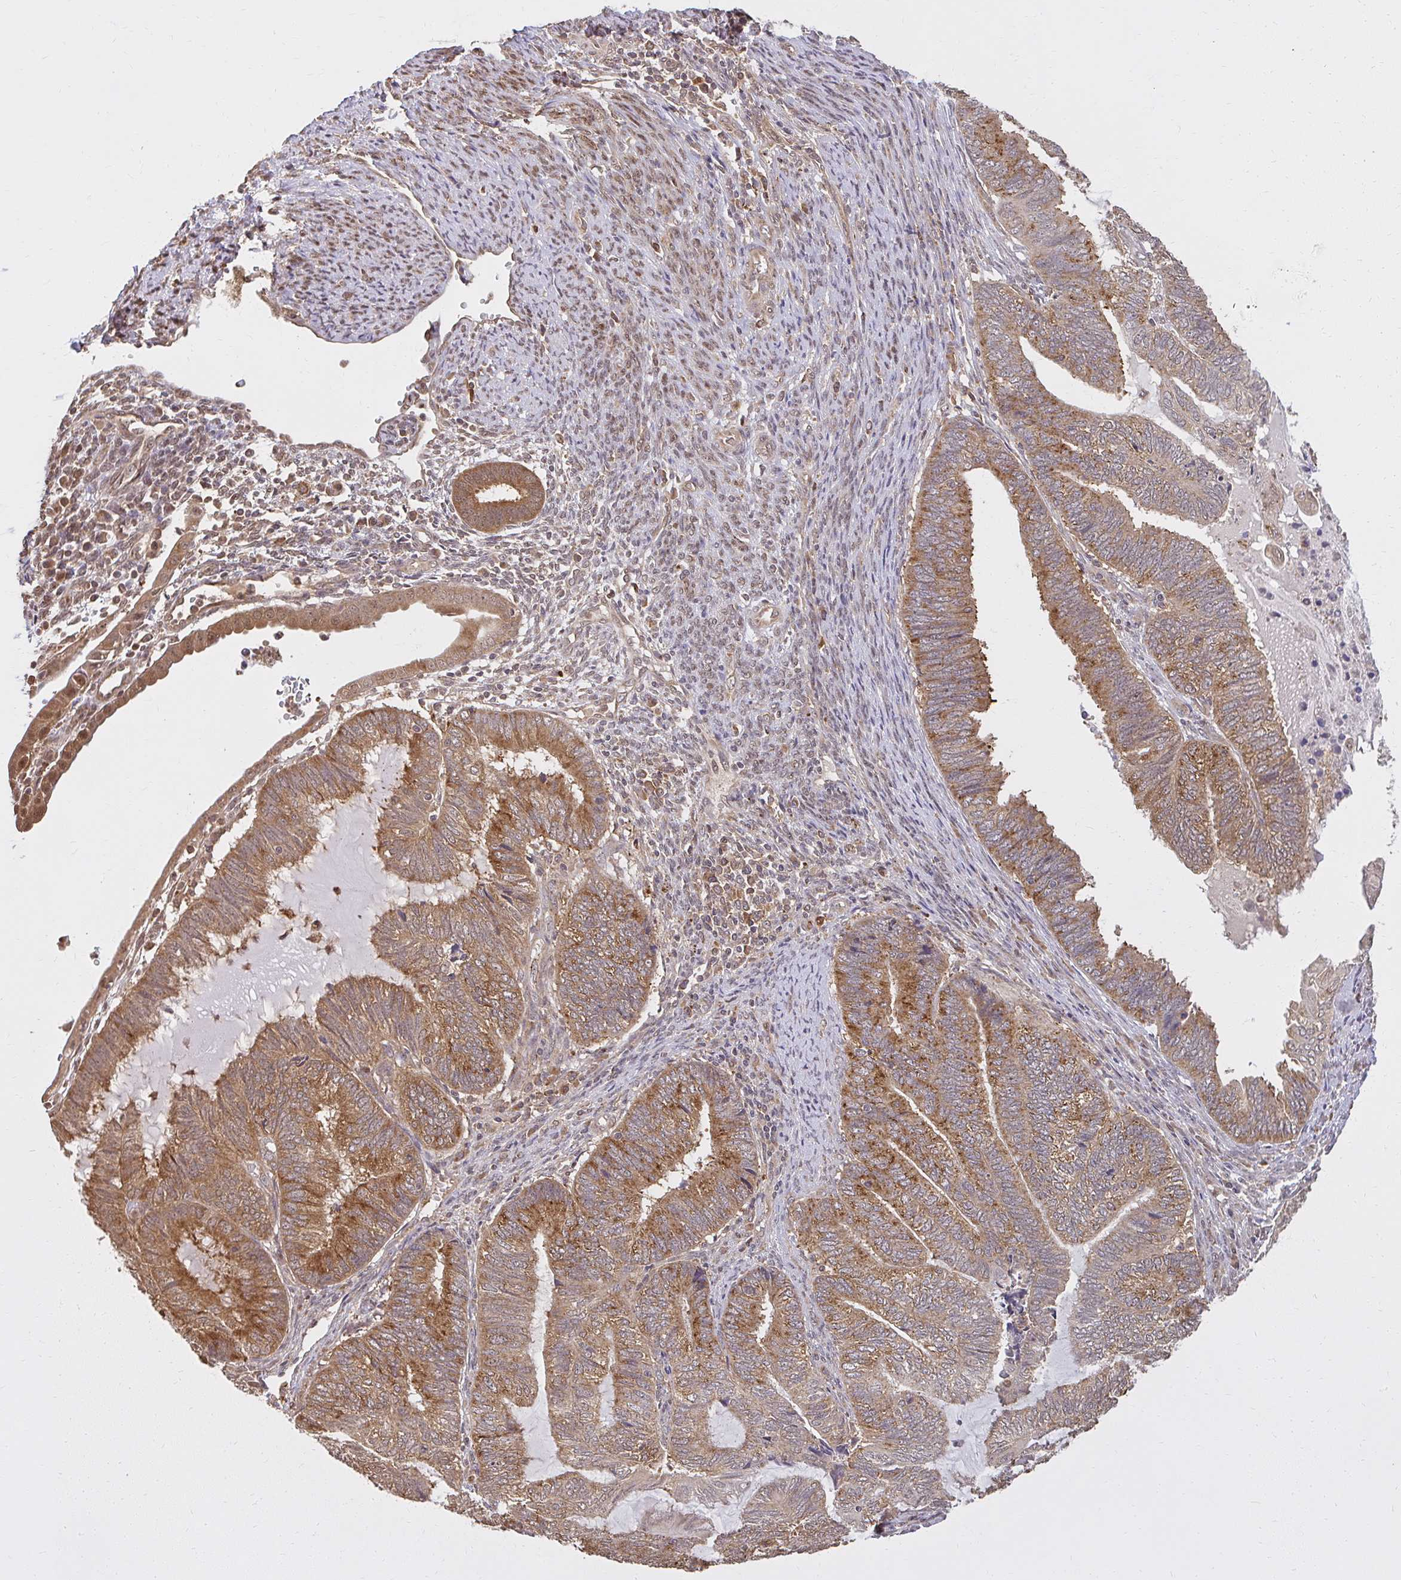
{"staining": {"intensity": "moderate", "quantity": ">75%", "location": "cytoplasmic/membranous"}, "tissue": "endometrial cancer", "cell_type": "Tumor cells", "image_type": "cancer", "snomed": [{"axis": "morphology", "description": "Adenocarcinoma, NOS"}, {"axis": "topography", "description": "Uterus"}, {"axis": "topography", "description": "Endometrium"}], "caption": "Tumor cells demonstrate medium levels of moderate cytoplasmic/membranous expression in approximately >75% of cells in endometrial cancer (adenocarcinoma).", "gene": "LARS2", "patient": {"sex": "female", "age": 70}}